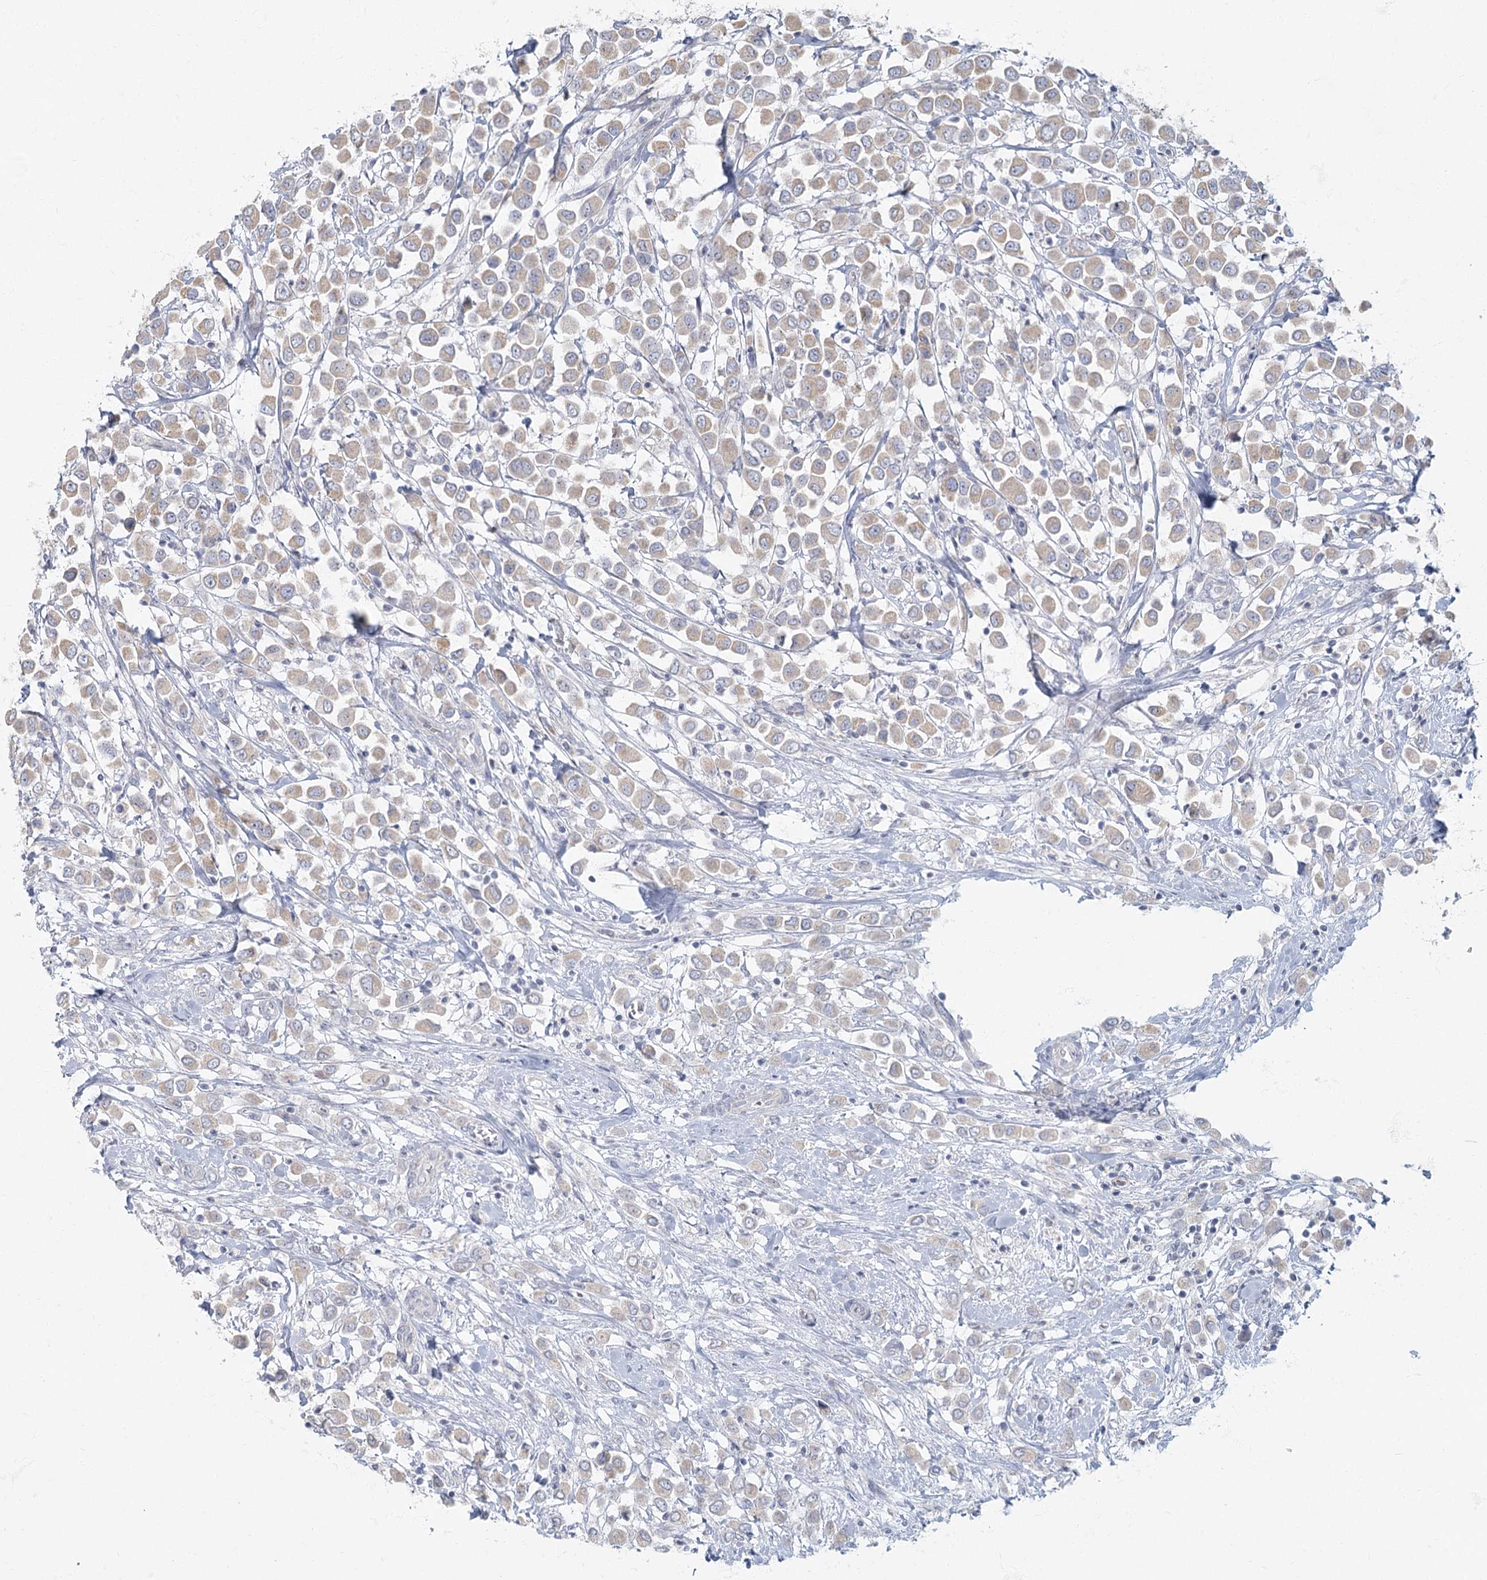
{"staining": {"intensity": "weak", "quantity": ">75%", "location": "cytoplasmic/membranous"}, "tissue": "breast cancer", "cell_type": "Tumor cells", "image_type": "cancer", "snomed": [{"axis": "morphology", "description": "Duct carcinoma"}, {"axis": "topography", "description": "Breast"}], "caption": "The micrograph exhibits immunohistochemical staining of infiltrating ductal carcinoma (breast). There is weak cytoplasmic/membranous staining is appreciated in approximately >75% of tumor cells.", "gene": "FAM110C", "patient": {"sex": "female", "age": 61}}